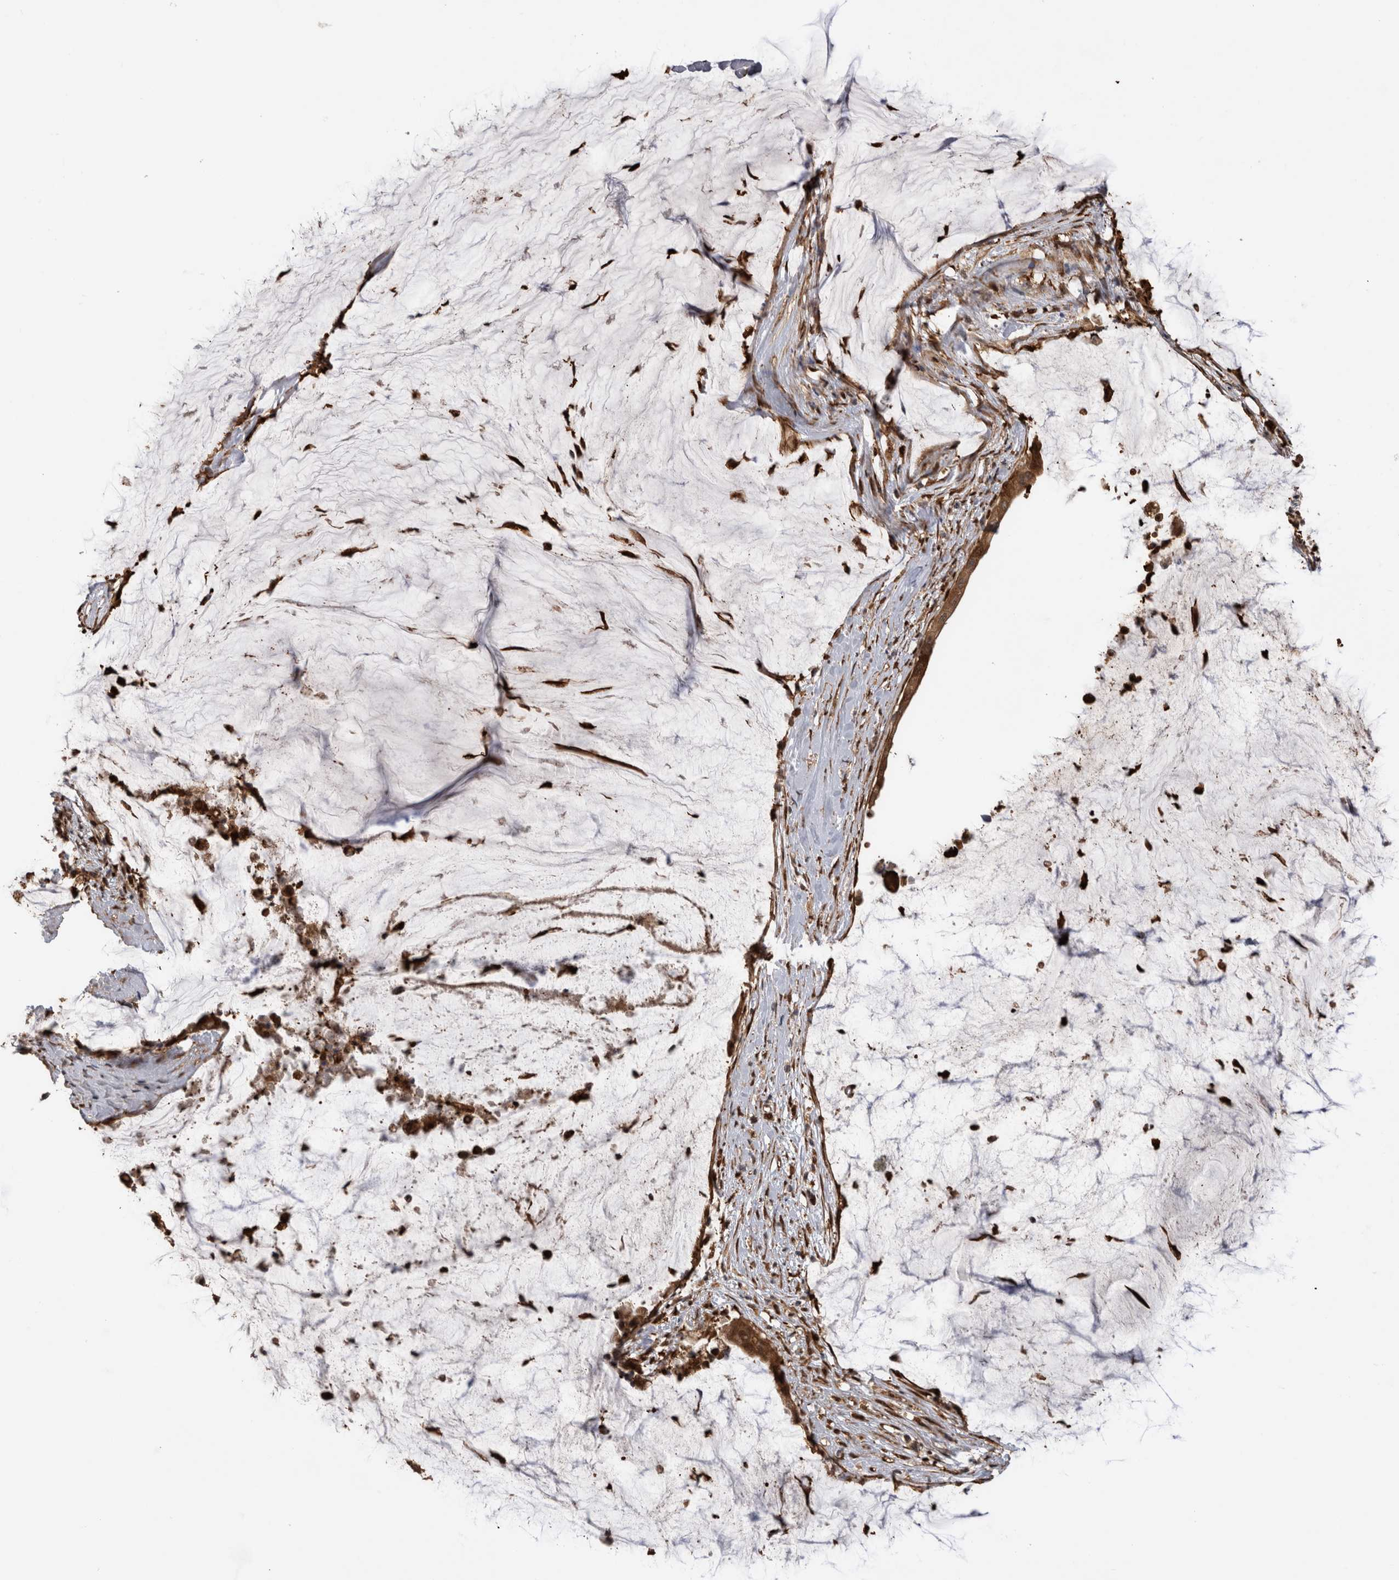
{"staining": {"intensity": "strong", "quantity": ">75%", "location": "cytoplasmic/membranous,nuclear"}, "tissue": "pancreatic cancer", "cell_type": "Tumor cells", "image_type": "cancer", "snomed": [{"axis": "morphology", "description": "Adenocarcinoma, NOS"}, {"axis": "topography", "description": "Pancreas"}], "caption": "Immunohistochemistry (IHC) of human pancreatic adenocarcinoma displays high levels of strong cytoplasmic/membranous and nuclear expression in approximately >75% of tumor cells. Nuclei are stained in blue.", "gene": "USH1G", "patient": {"sex": "male", "age": 41}}